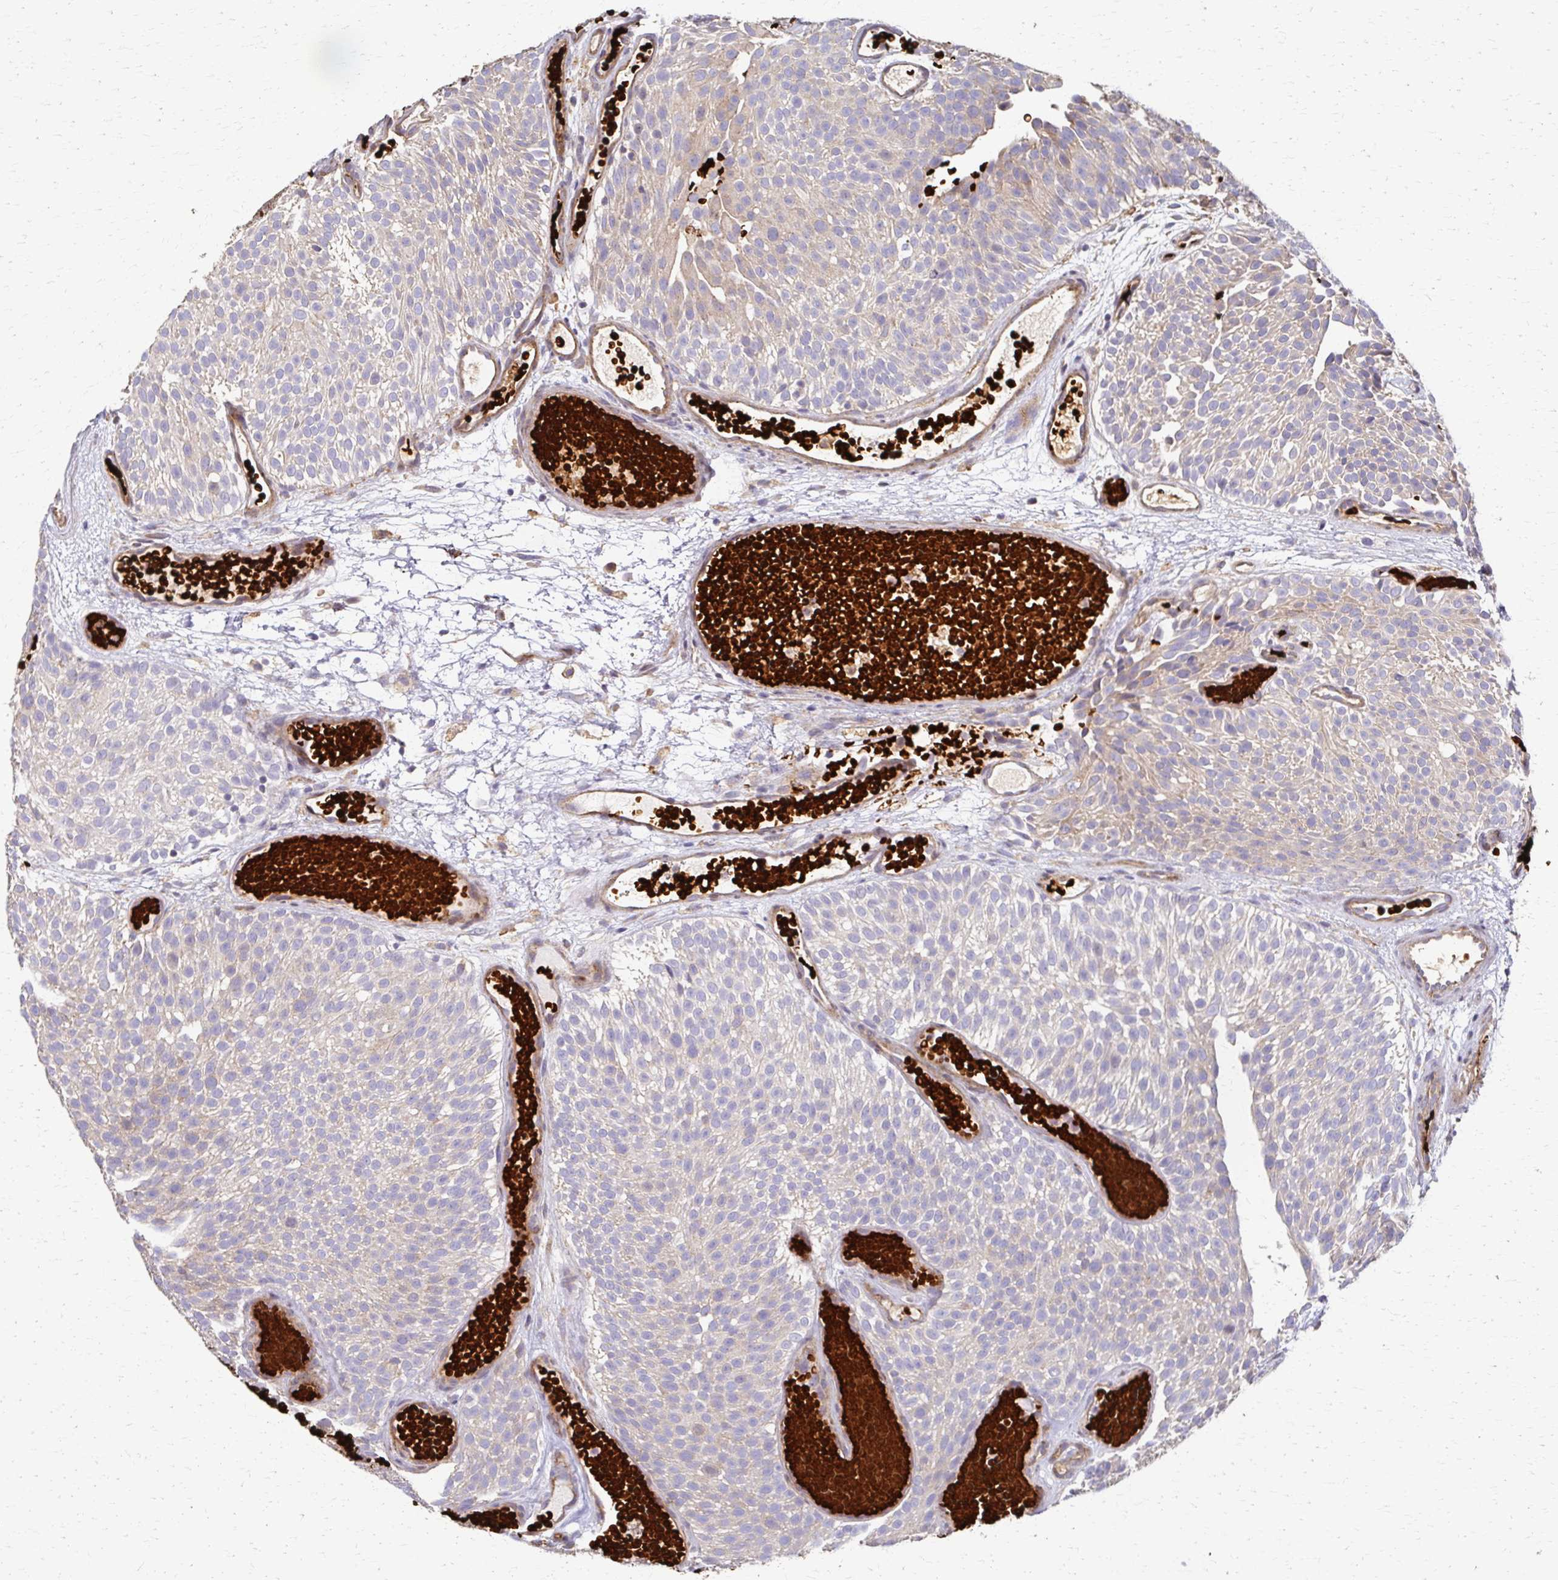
{"staining": {"intensity": "weak", "quantity": "<25%", "location": "cytoplasmic/membranous"}, "tissue": "urothelial cancer", "cell_type": "Tumor cells", "image_type": "cancer", "snomed": [{"axis": "morphology", "description": "Urothelial carcinoma, Low grade"}, {"axis": "topography", "description": "Urinary bladder"}], "caption": "Immunohistochemical staining of human urothelial cancer exhibits no significant staining in tumor cells.", "gene": "SKA2", "patient": {"sex": "male", "age": 78}}